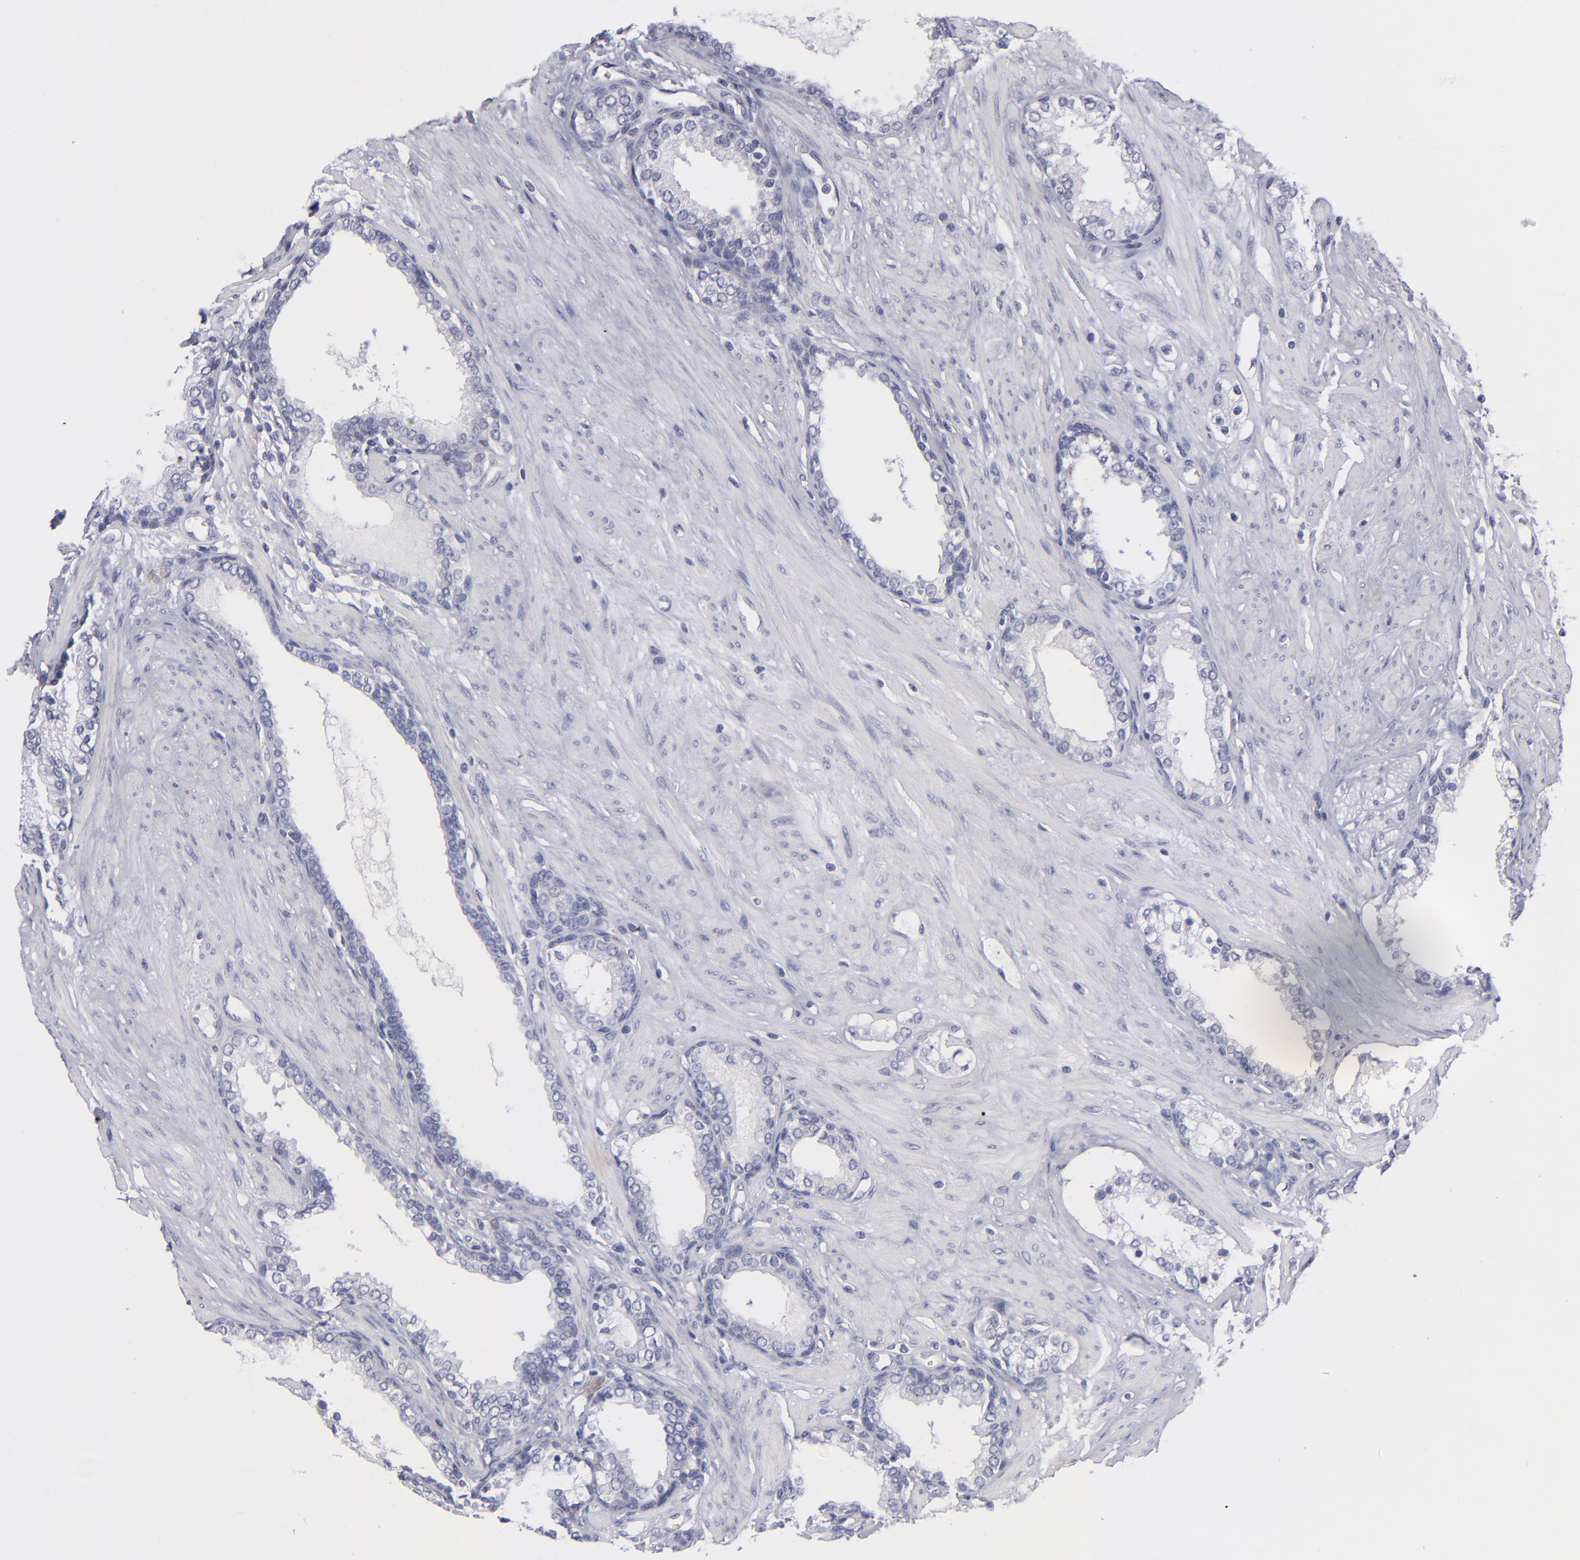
{"staining": {"intensity": "negative", "quantity": "none", "location": "none"}, "tissue": "prostate cancer", "cell_type": "Tumor cells", "image_type": "cancer", "snomed": [{"axis": "morphology", "description": "Adenocarcinoma, Medium grade"}, {"axis": "topography", "description": "Prostate"}], "caption": "There is no significant positivity in tumor cells of prostate adenocarcinoma (medium-grade).", "gene": "ITGB4", "patient": {"sex": "male", "age": 73}}